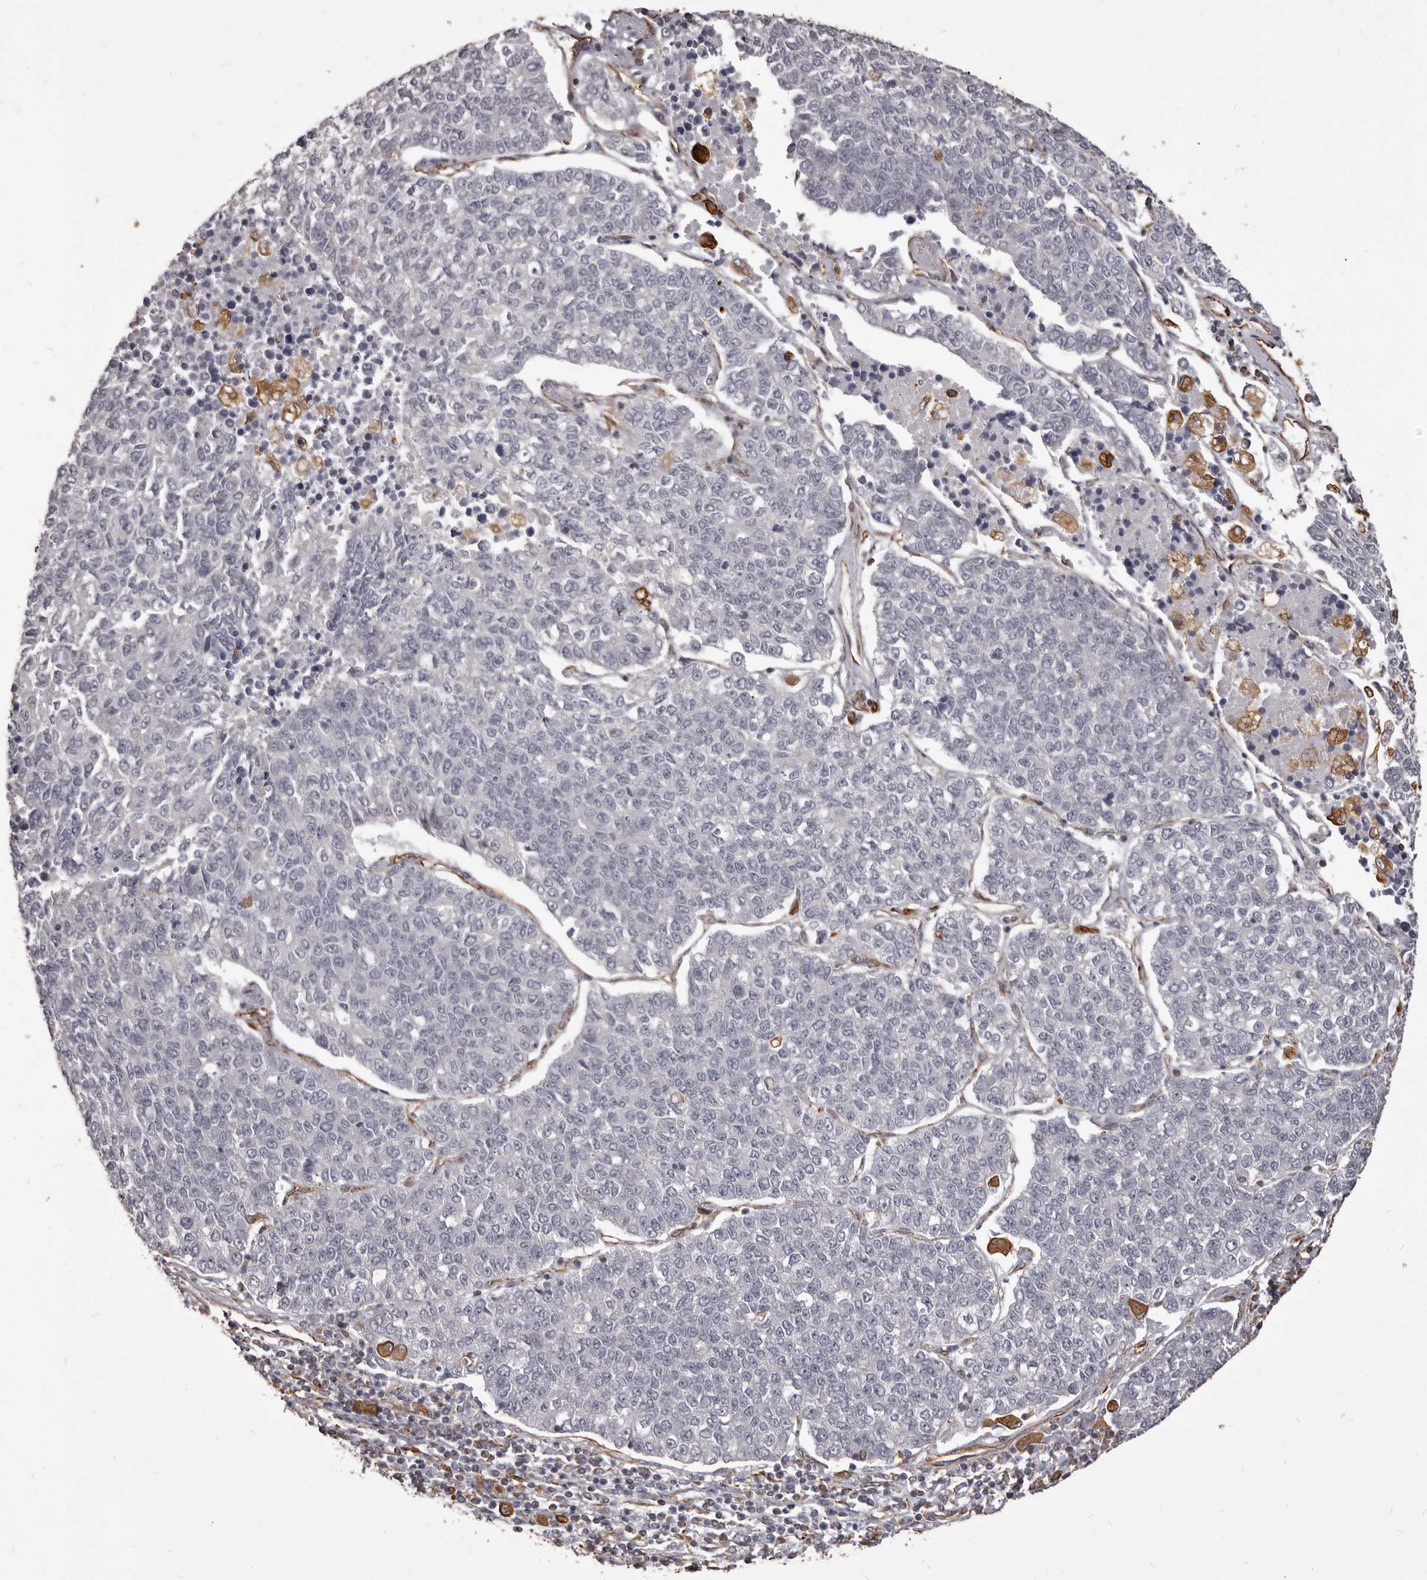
{"staining": {"intensity": "negative", "quantity": "none", "location": "none"}, "tissue": "lung cancer", "cell_type": "Tumor cells", "image_type": "cancer", "snomed": [{"axis": "morphology", "description": "Adenocarcinoma, NOS"}, {"axis": "topography", "description": "Lung"}], "caption": "Tumor cells show no significant protein staining in lung cancer (adenocarcinoma).", "gene": "MTURN", "patient": {"sex": "male", "age": 49}}